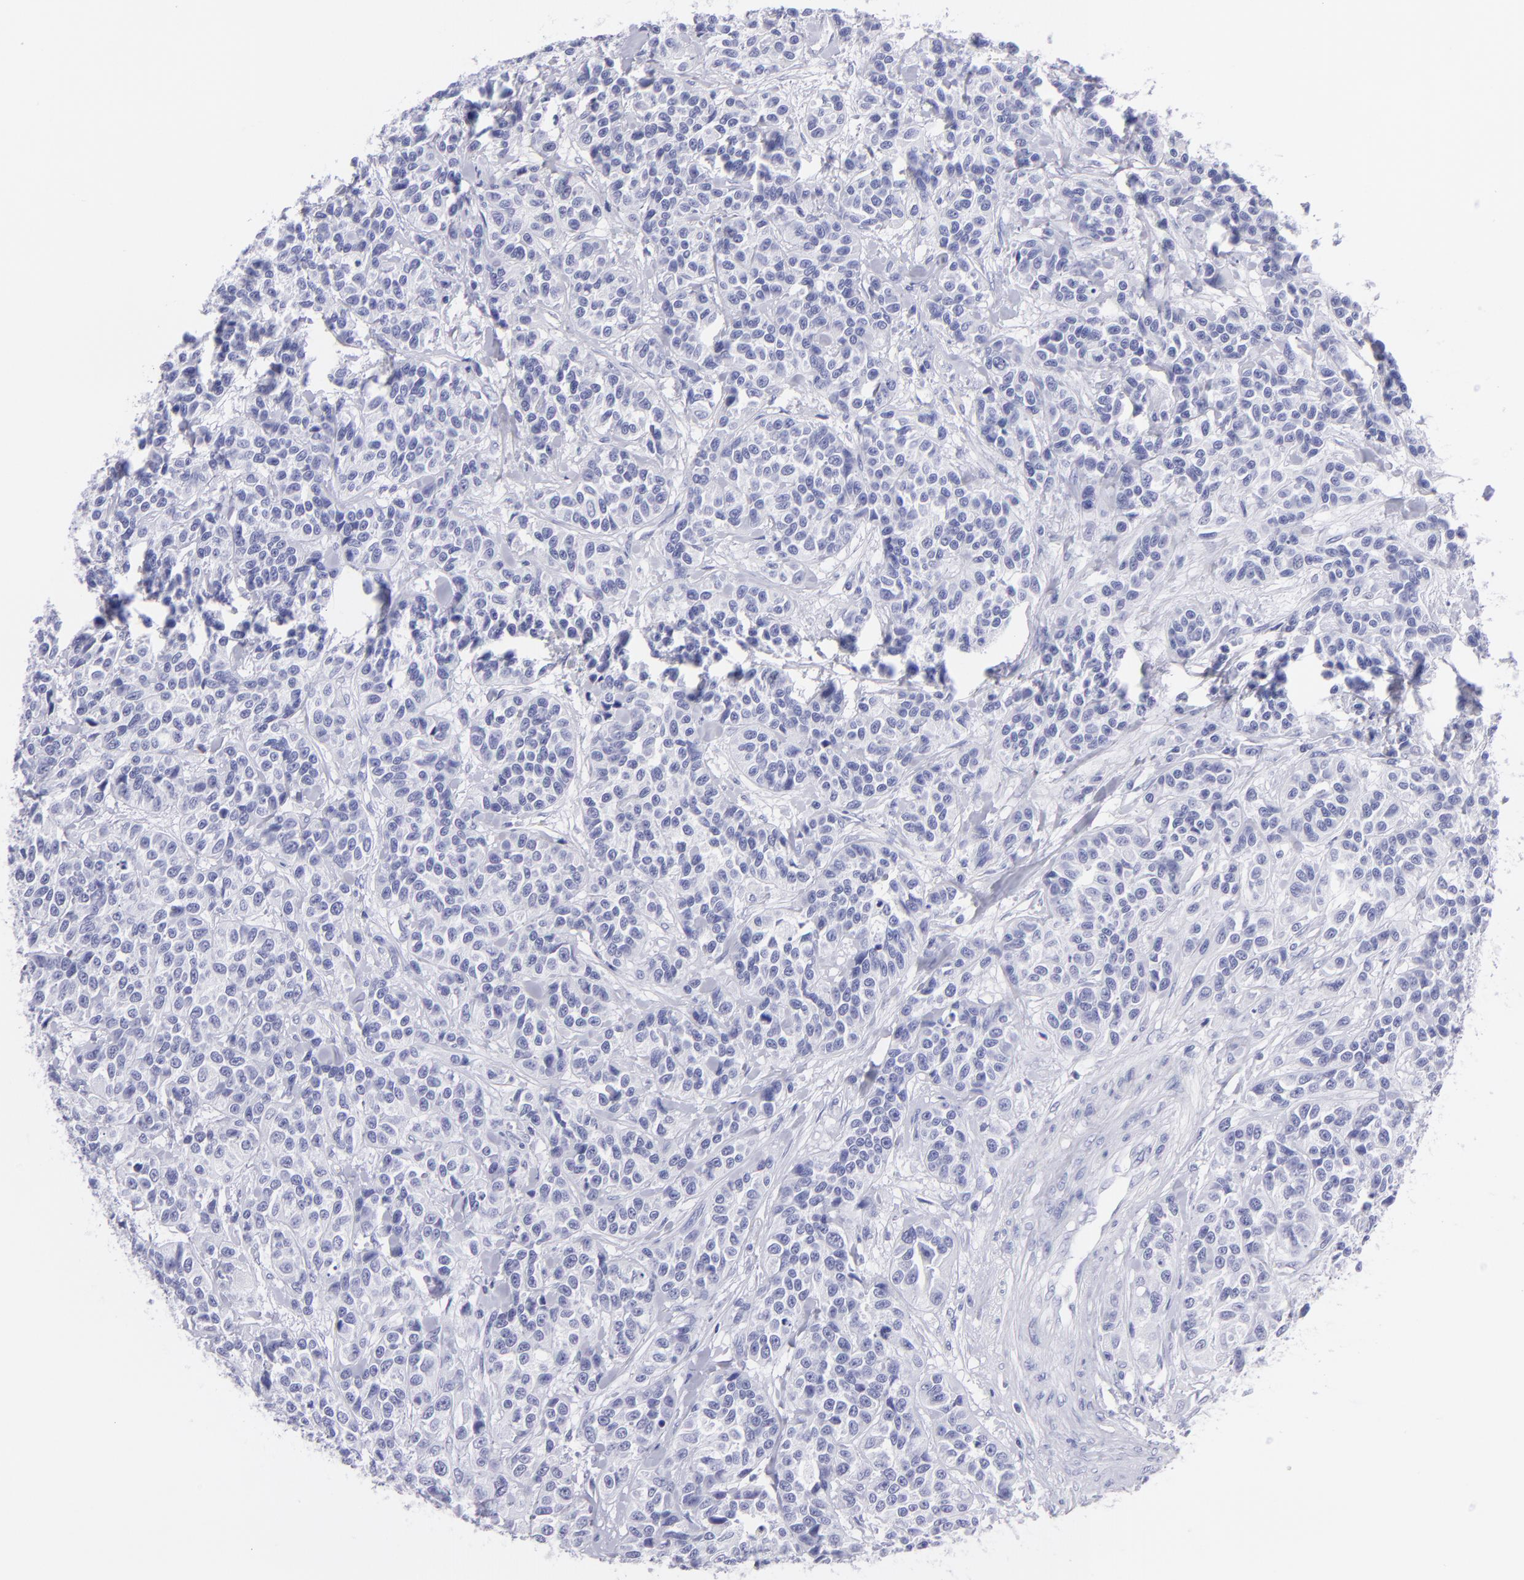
{"staining": {"intensity": "negative", "quantity": "none", "location": "none"}, "tissue": "urothelial cancer", "cell_type": "Tumor cells", "image_type": "cancer", "snomed": [{"axis": "morphology", "description": "Urothelial carcinoma, High grade"}, {"axis": "topography", "description": "Urinary bladder"}], "caption": "This is a histopathology image of IHC staining of urothelial cancer, which shows no expression in tumor cells.", "gene": "PIP", "patient": {"sex": "female", "age": 81}}